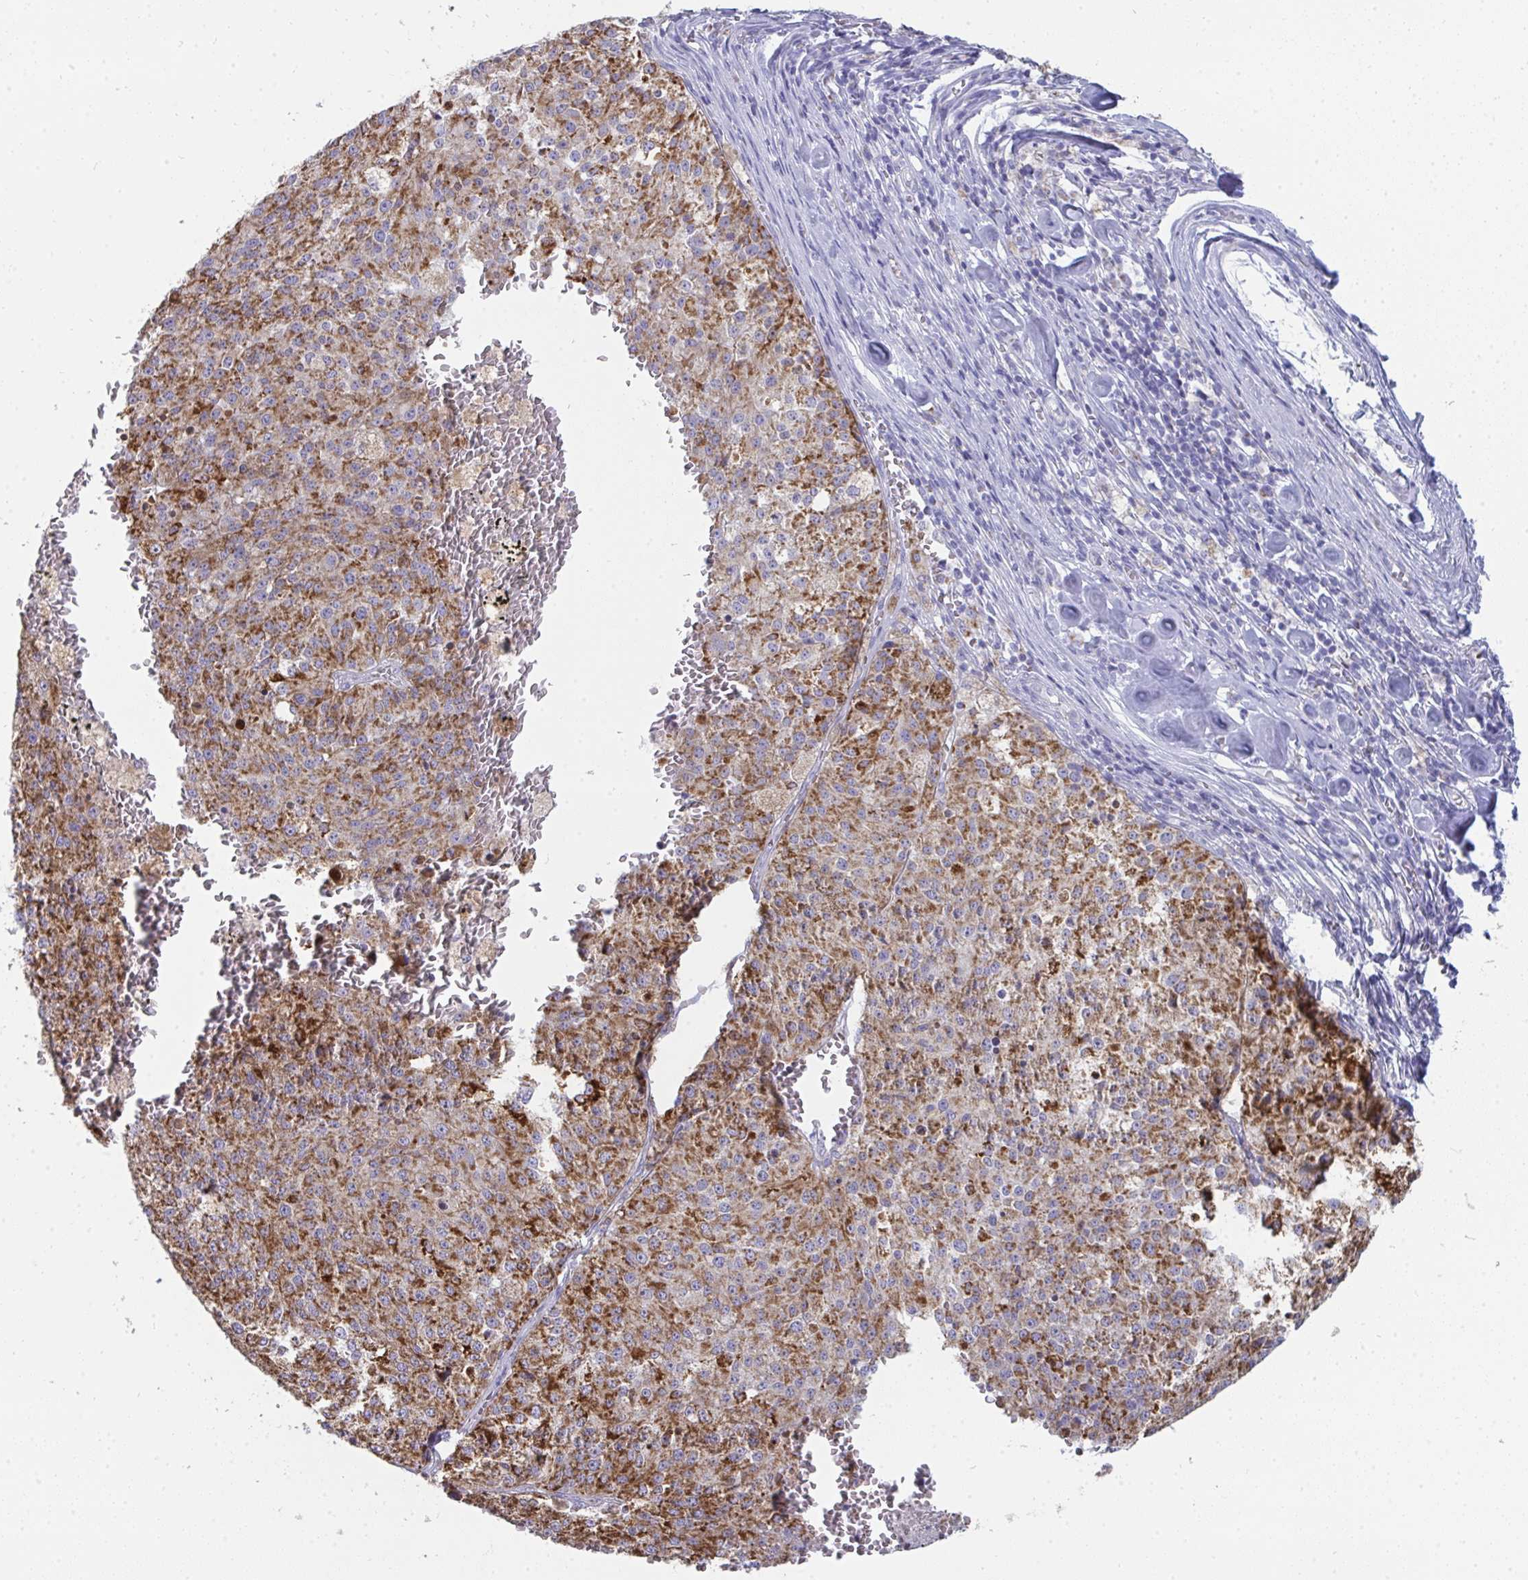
{"staining": {"intensity": "strong", "quantity": ">75%", "location": "cytoplasmic/membranous"}, "tissue": "melanoma", "cell_type": "Tumor cells", "image_type": "cancer", "snomed": [{"axis": "morphology", "description": "Malignant melanoma, Metastatic site"}, {"axis": "topography", "description": "Lymph node"}], "caption": "This is a photomicrograph of immunohistochemistry staining of melanoma, which shows strong expression in the cytoplasmic/membranous of tumor cells.", "gene": "AIFM1", "patient": {"sex": "female", "age": 64}}